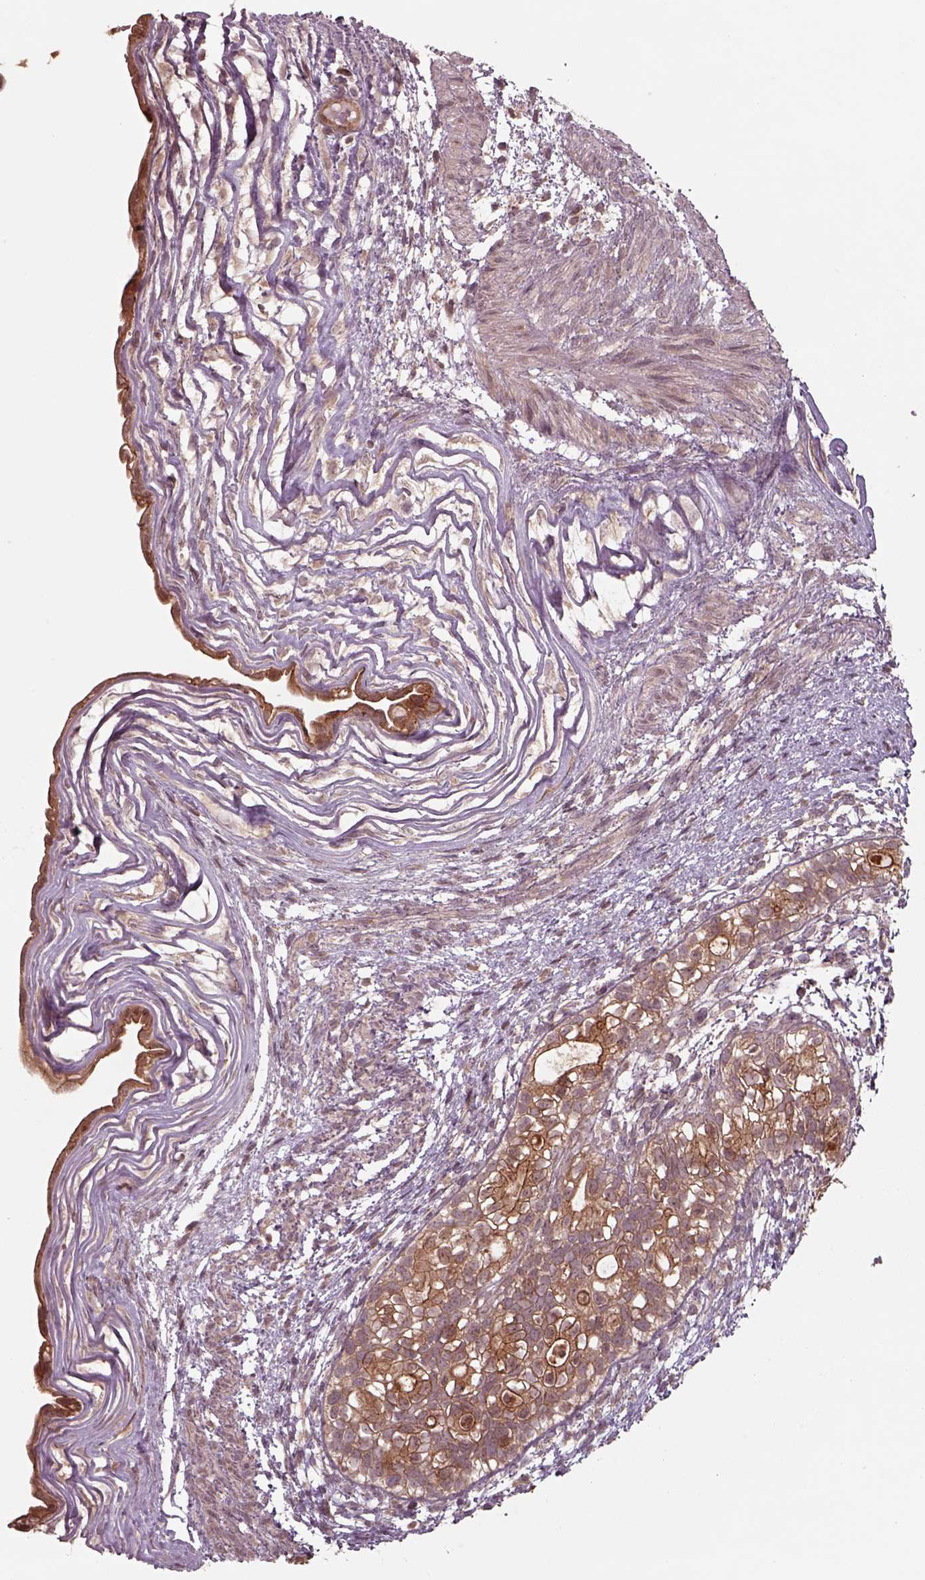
{"staining": {"intensity": "strong", "quantity": ">75%", "location": "cytoplasmic/membranous"}, "tissue": "testis cancer", "cell_type": "Tumor cells", "image_type": "cancer", "snomed": [{"axis": "morphology", "description": "Normal tissue, NOS"}, {"axis": "morphology", "description": "Carcinoma, Embryonal, NOS"}, {"axis": "topography", "description": "Testis"}, {"axis": "topography", "description": "Epididymis"}], "caption": "Protein staining exhibits strong cytoplasmic/membranous expression in approximately >75% of tumor cells in testis cancer (embryonal carcinoma). (IHC, brightfield microscopy, high magnification).", "gene": "CHMP3", "patient": {"sex": "male", "age": 24}}